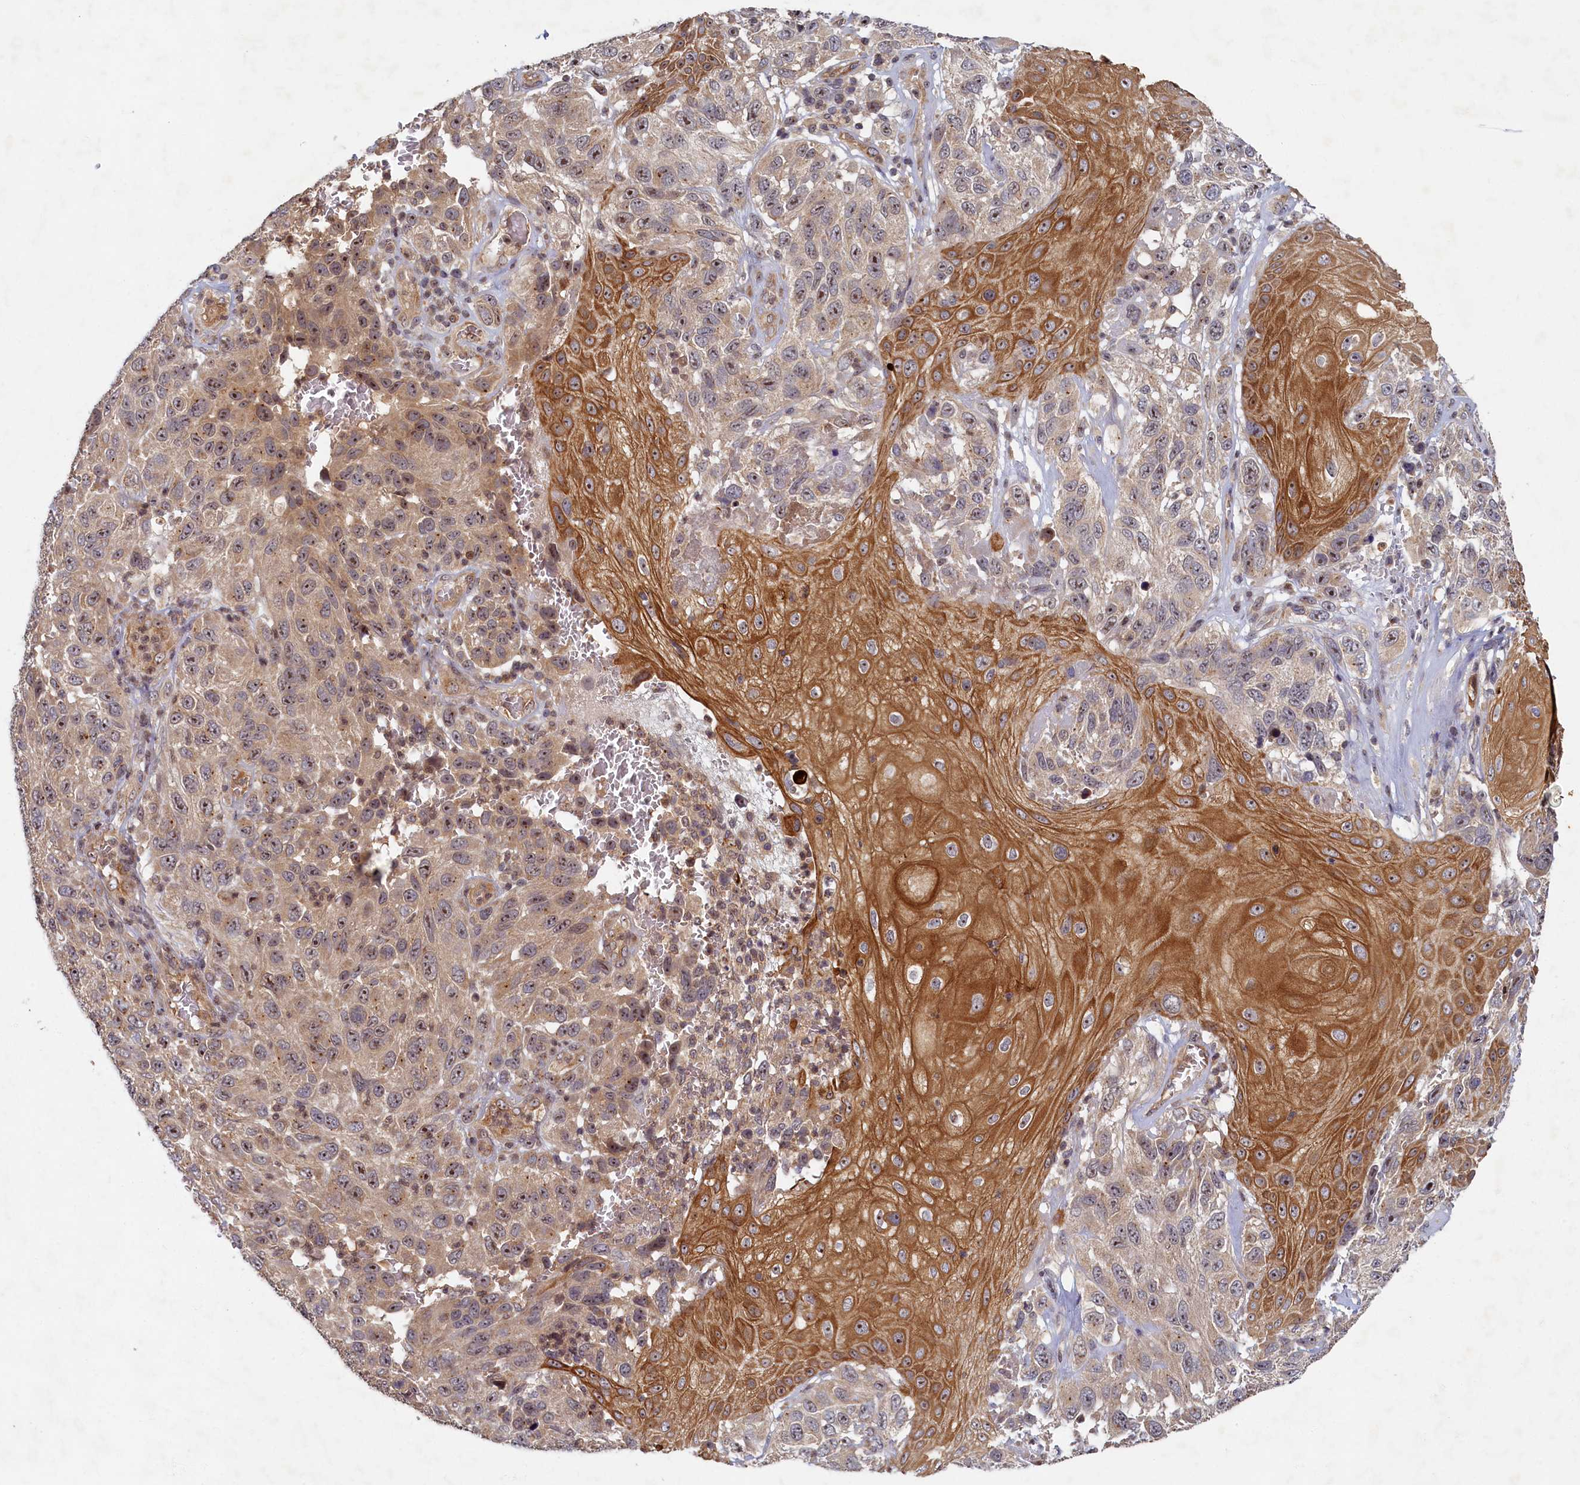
{"staining": {"intensity": "weak", "quantity": ">75%", "location": "cytoplasmic/membranous,nuclear"}, "tissue": "melanoma", "cell_type": "Tumor cells", "image_type": "cancer", "snomed": [{"axis": "morphology", "description": "Normal tissue, NOS"}, {"axis": "morphology", "description": "Malignant melanoma, NOS"}, {"axis": "topography", "description": "Skin"}], "caption": "Immunohistochemical staining of melanoma reveals low levels of weak cytoplasmic/membranous and nuclear protein expression in approximately >75% of tumor cells.", "gene": "CEP20", "patient": {"sex": "female", "age": 96}}